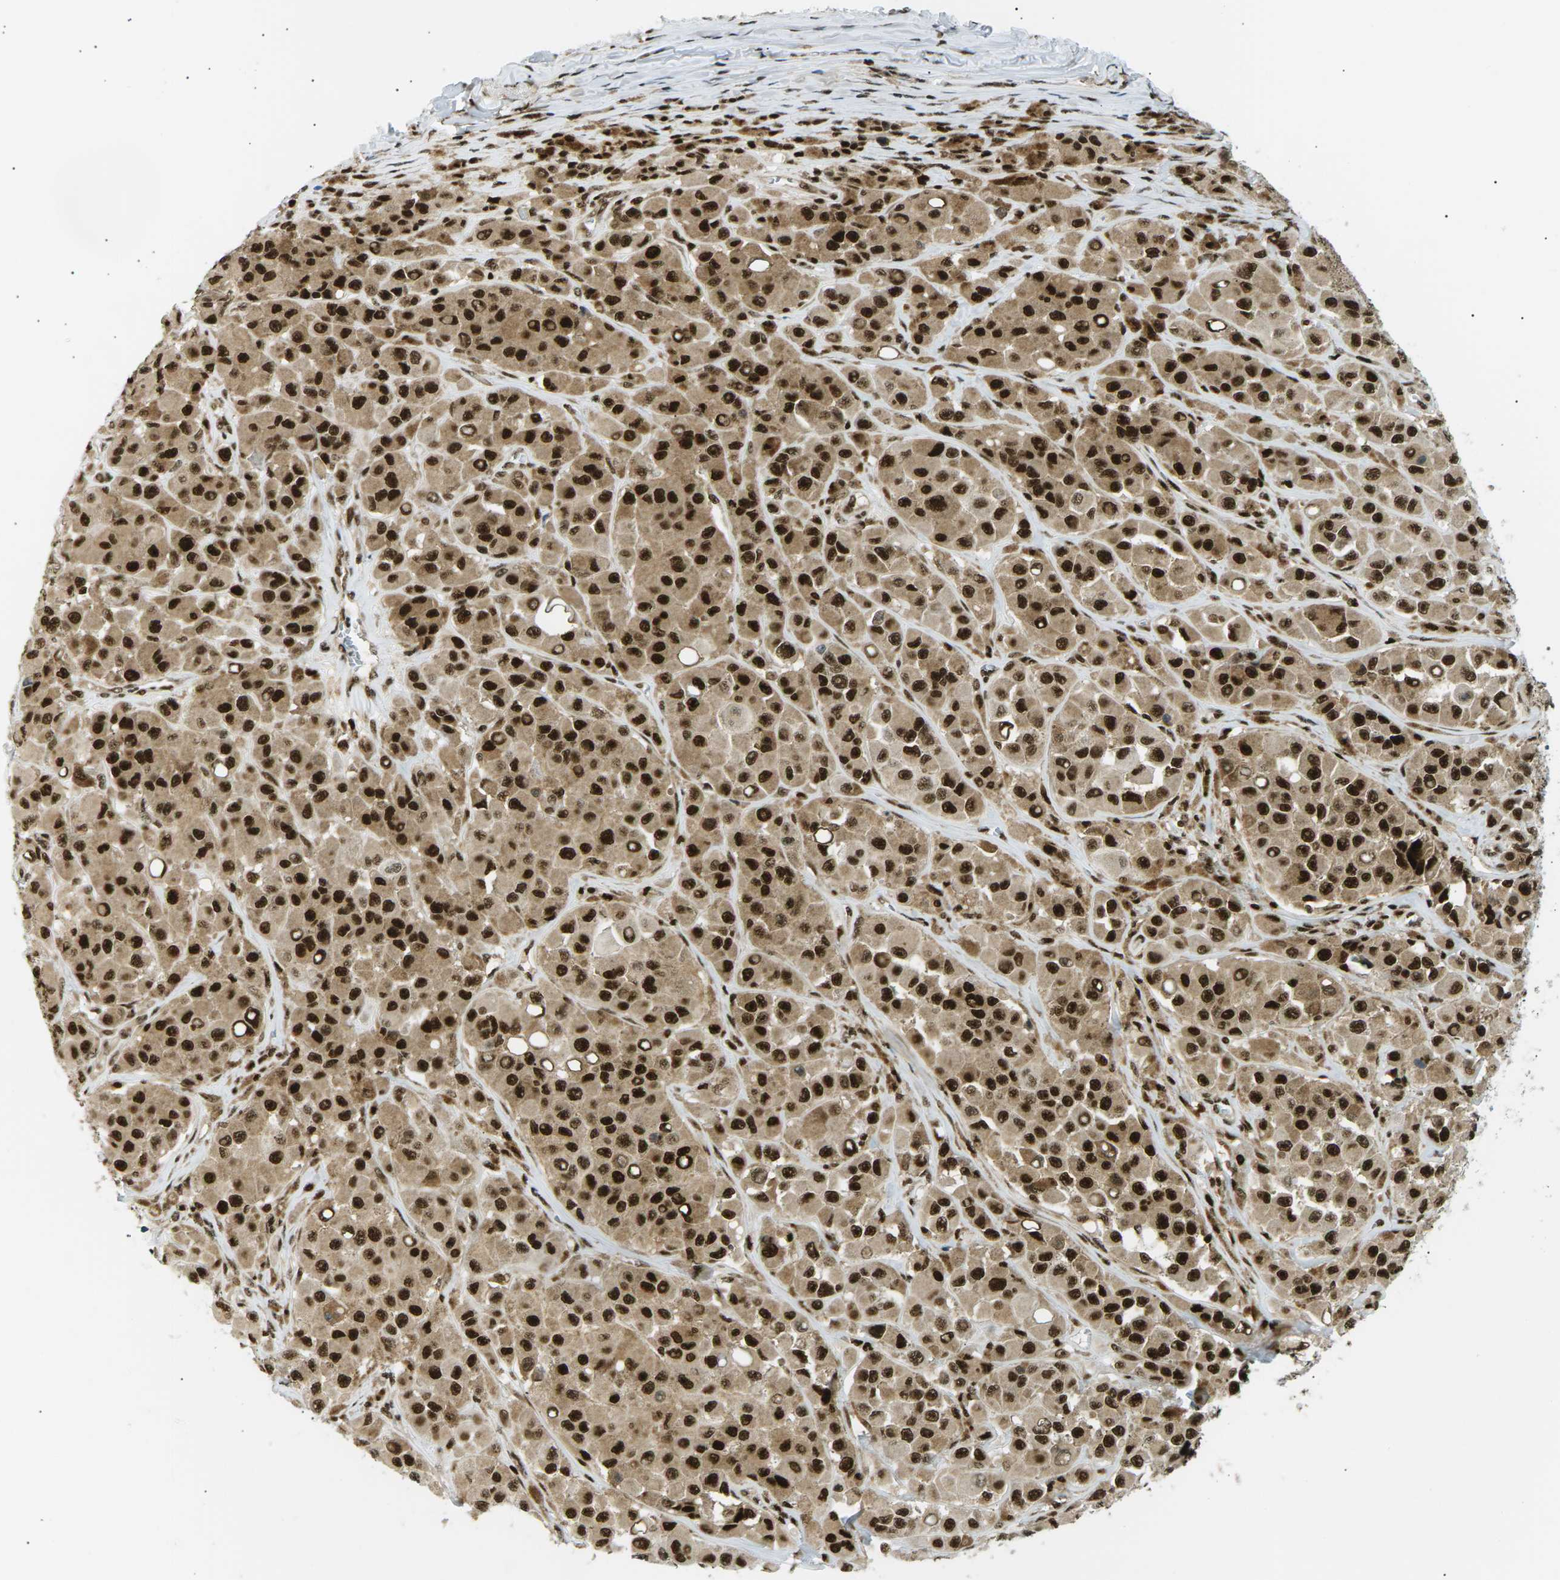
{"staining": {"intensity": "strong", "quantity": ">75%", "location": "nuclear"}, "tissue": "melanoma", "cell_type": "Tumor cells", "image_type": "cancer", "snomed": [{"axis": "morphology", "description": "Malignant melanoma, NOS"}, {"axis": "topography", "description": "Skin"}], "caption": "Melanoma was stained to show a protein in brown. There is high levels of strong nuclear expression in about >75% of tumor cells. (Brightfield microscopy of DAB IHC at high magnification).", "gene": "RPA2", "patient": {"sex": "male", "age": 84}}